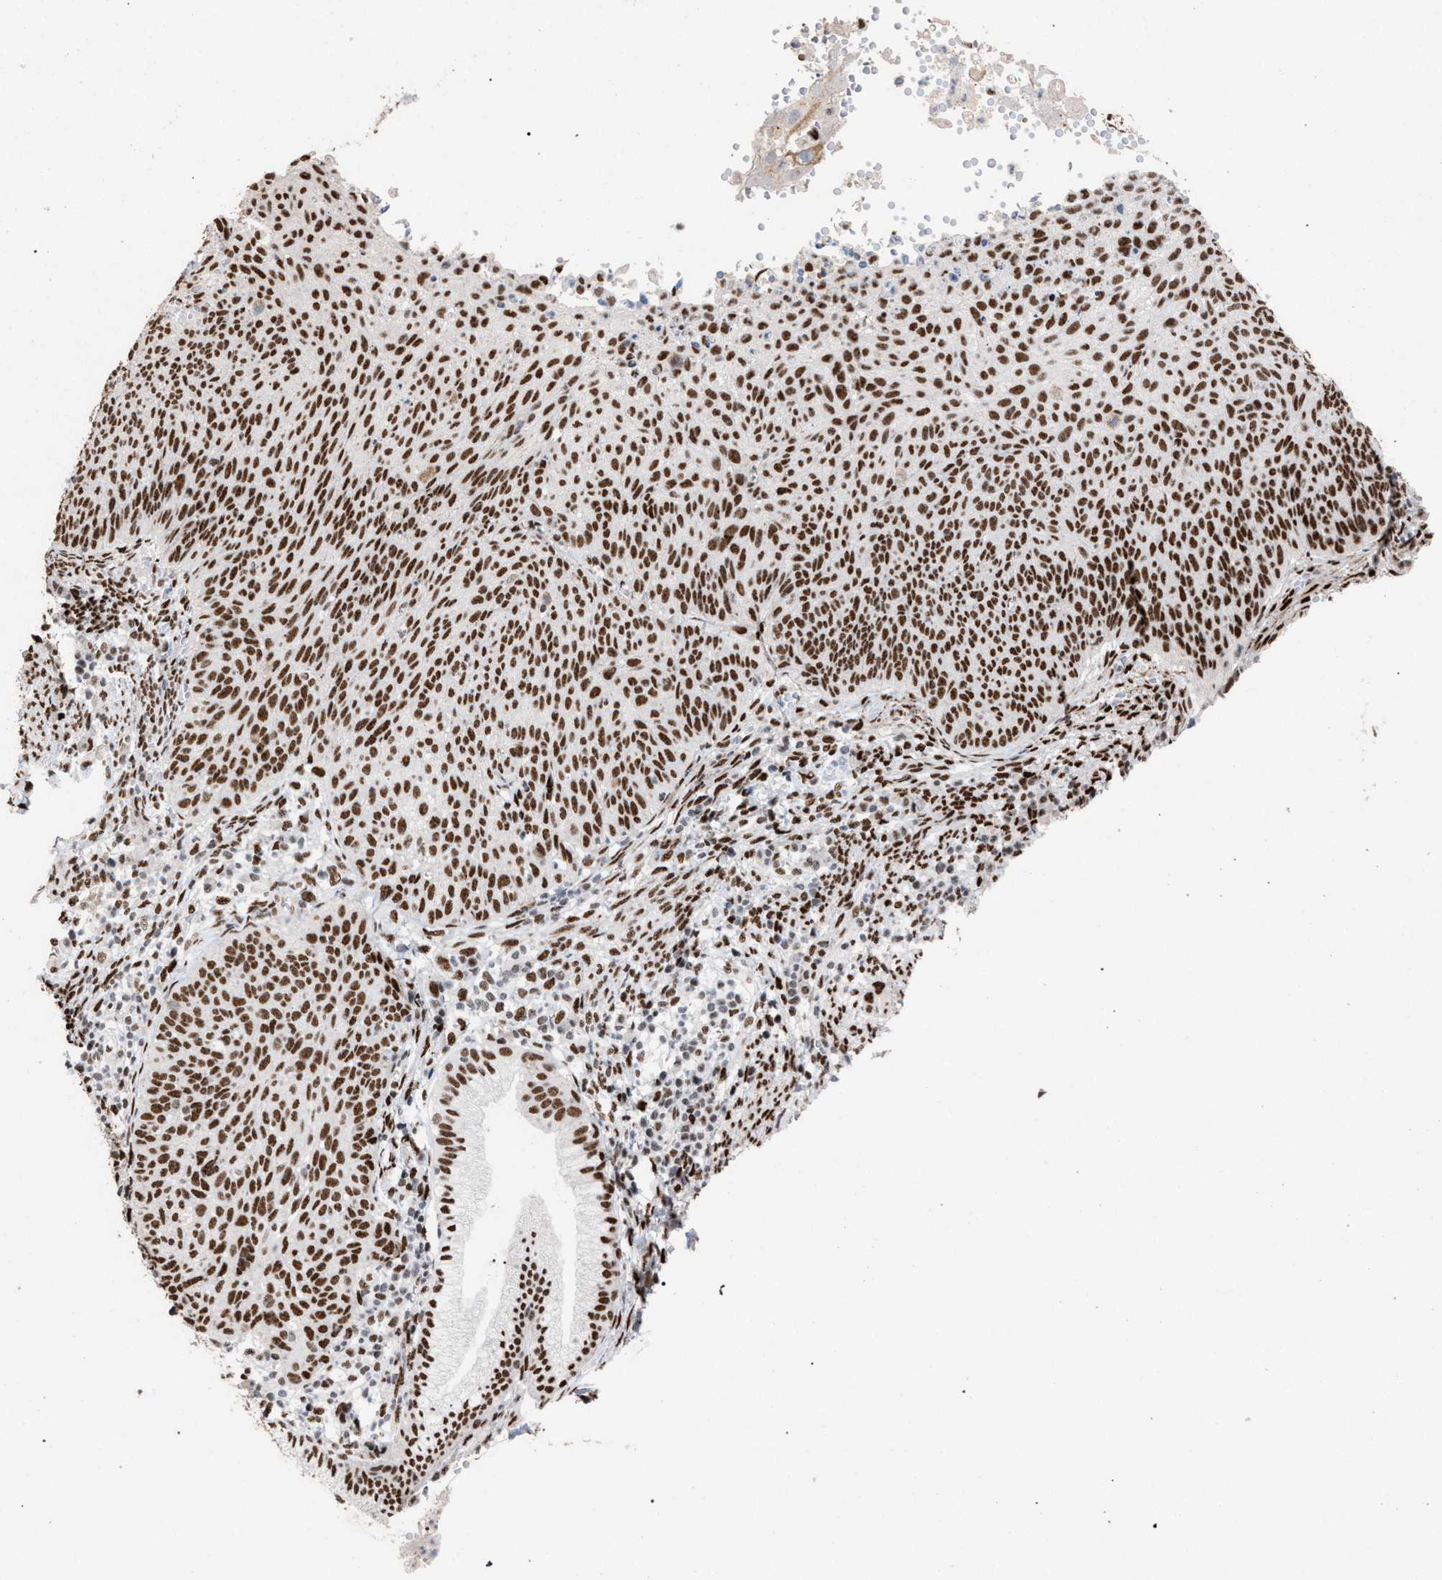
{"staining": {"intensity": "moderate", "quantity": ">75%", "location": "nuclear"}, "tissue": "cervical cancer", "cell_type": "Tumor cells", "image_type": "cancer", "snomed": [{"axis": "morphology", "description": "Squamous cell carcinoma, NOS"}, {"axis": "topography", "description": "Cervix"}], "caption": "Protein staining by immunohistochemistry (IHC) displays moderate nuclear positivity in approximately >75% of tumor cells in squamous cell carcinoma (cervical). (Stains: DAB in brown, nuclei in blue, Microscopy: brightfield microscopy at high magnification).", "gene": "TP53BP1", "patient": {"sex": "female", "age": 70}}